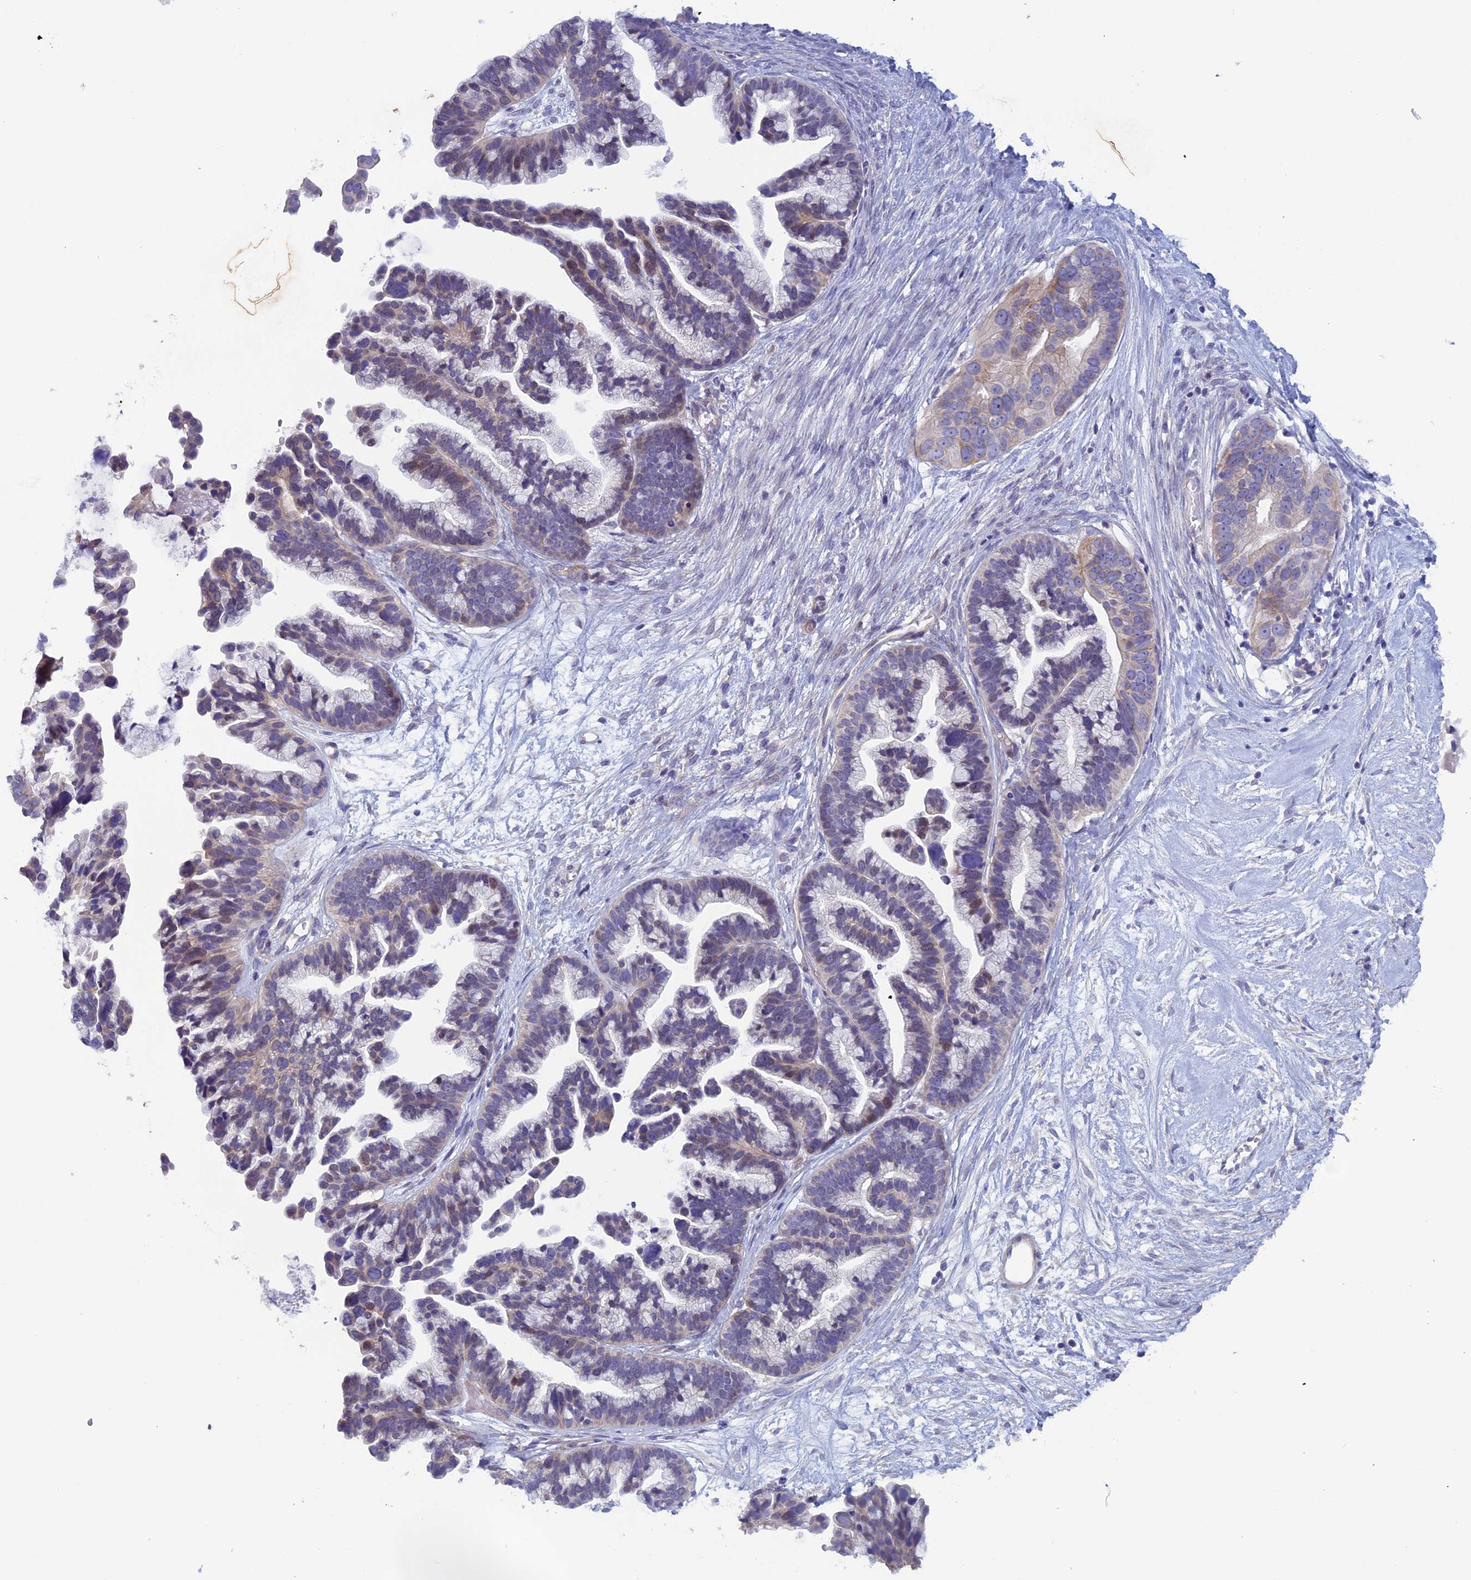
{"staining": {"intensity": "weak", "quantity": "<25%", "location": "nuclear"}, "tissue": "ovarian cancer", "cell_type": "Tumor cells", "image_type": "cancer", "snomed": [{"axis": "morphology", "description": "Cystadenocarcinoma, serous, NOS"}, {"axis": "topography", "description": "Ovary"}], "caption": "Human serous cystadenocarcinoma (ovarian) stained for a protein using immunohistochemistry shows no staining in tumor cells.", "gene": "CNOT6L", "patient": {"sex": "female", "age": 56}}